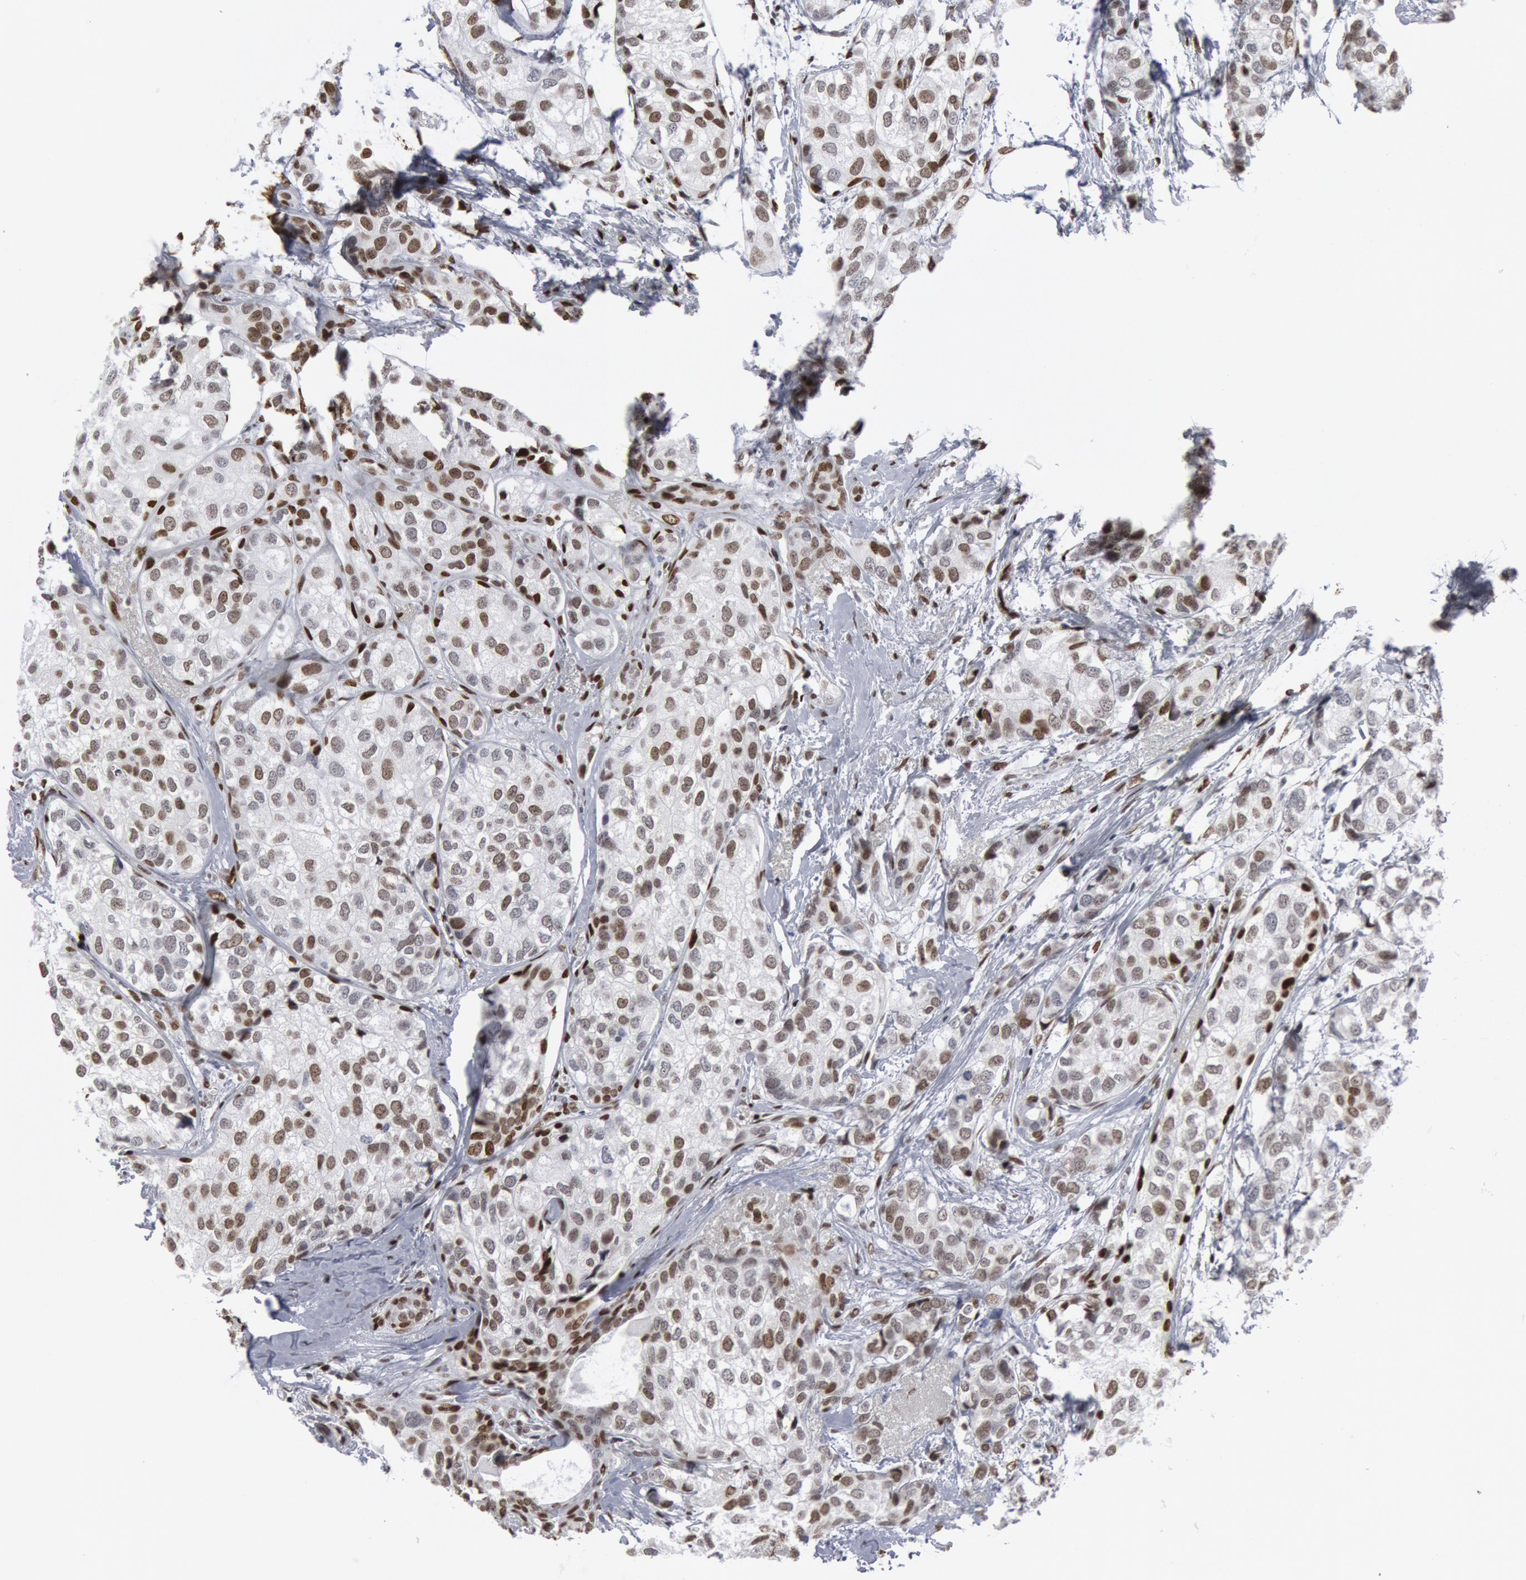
{"staining": {"intensity": "weak", "quantity": "25%-75%", "location": "nuclear"}, "tissue": "breast cancer", "cell_type": "Tumor cells", "image_type": "cancer", "snomed": [{"axis": "morphology", "description": "Duct carcinoma"}, {"axis": "topography", "description": "Breast"}], "caption": "An image of breast cancer stained for a protein exhibits weak nuclear brown staining in tumor cells. (DAB (3,3'-diaminobenzidine) = brown stain, brightfield microscopy at high magnification).", "gene": "MECP2", "patient": {"sex": "female", "age": 68}}